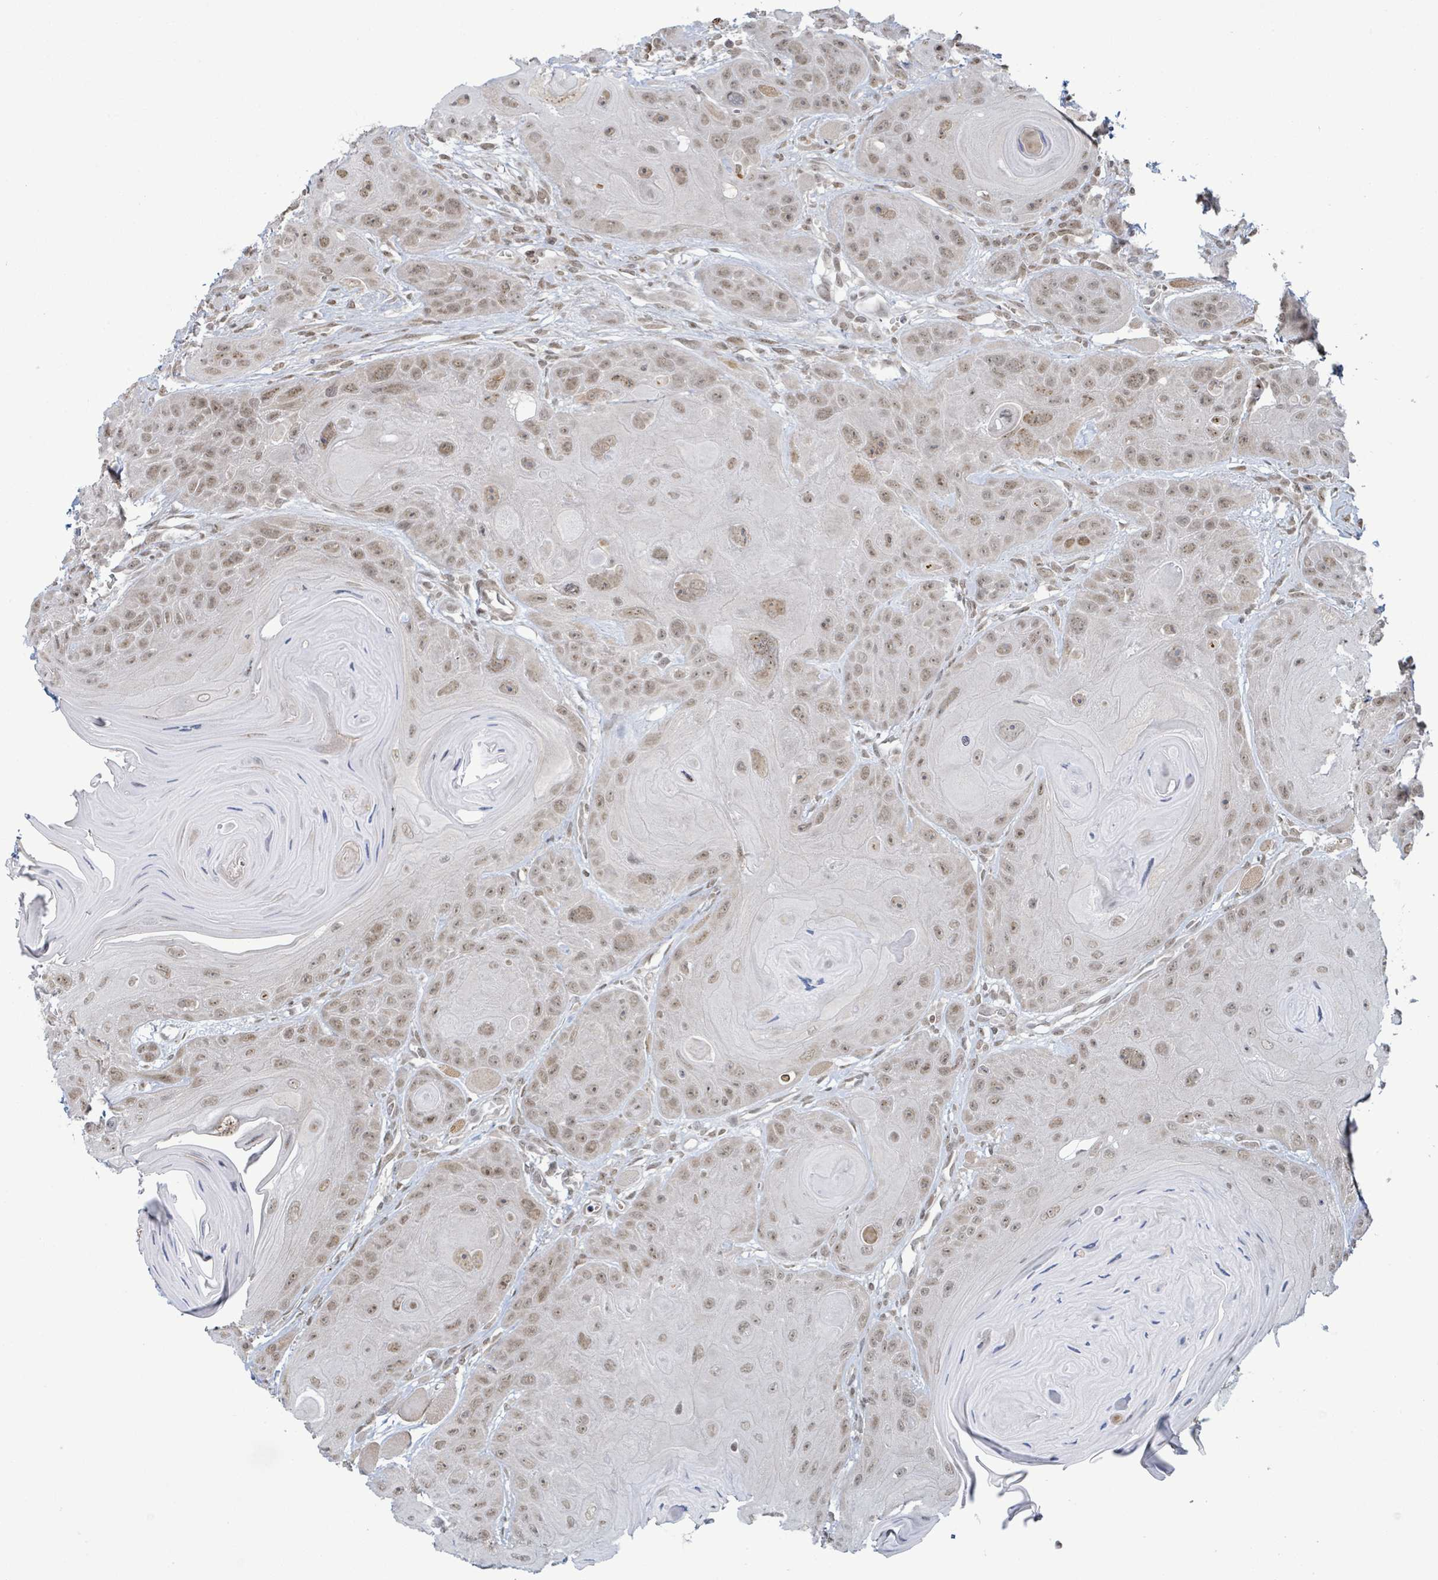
{"staining": {"intensity": "moderate", "quantity": ">75%", "location": "nuclear"}, "tissue": "head and neck cancer", "cell_type": "Tumor cells", "image_type": "cancer", "snomed": [{"axis": "morphology", "description": "Squamous cell carcinoma, NOS"}, {"axis": "topography", "description": "Head-Neck"}], "caption": "The photomicrograph shows staining of squamous cell carcinoma (head and neck), revealing moderate nuclear protein expression (brown color) within tumor cells.", "gene": "SBF2", "patient": {"sex": "female", "age": 59}}